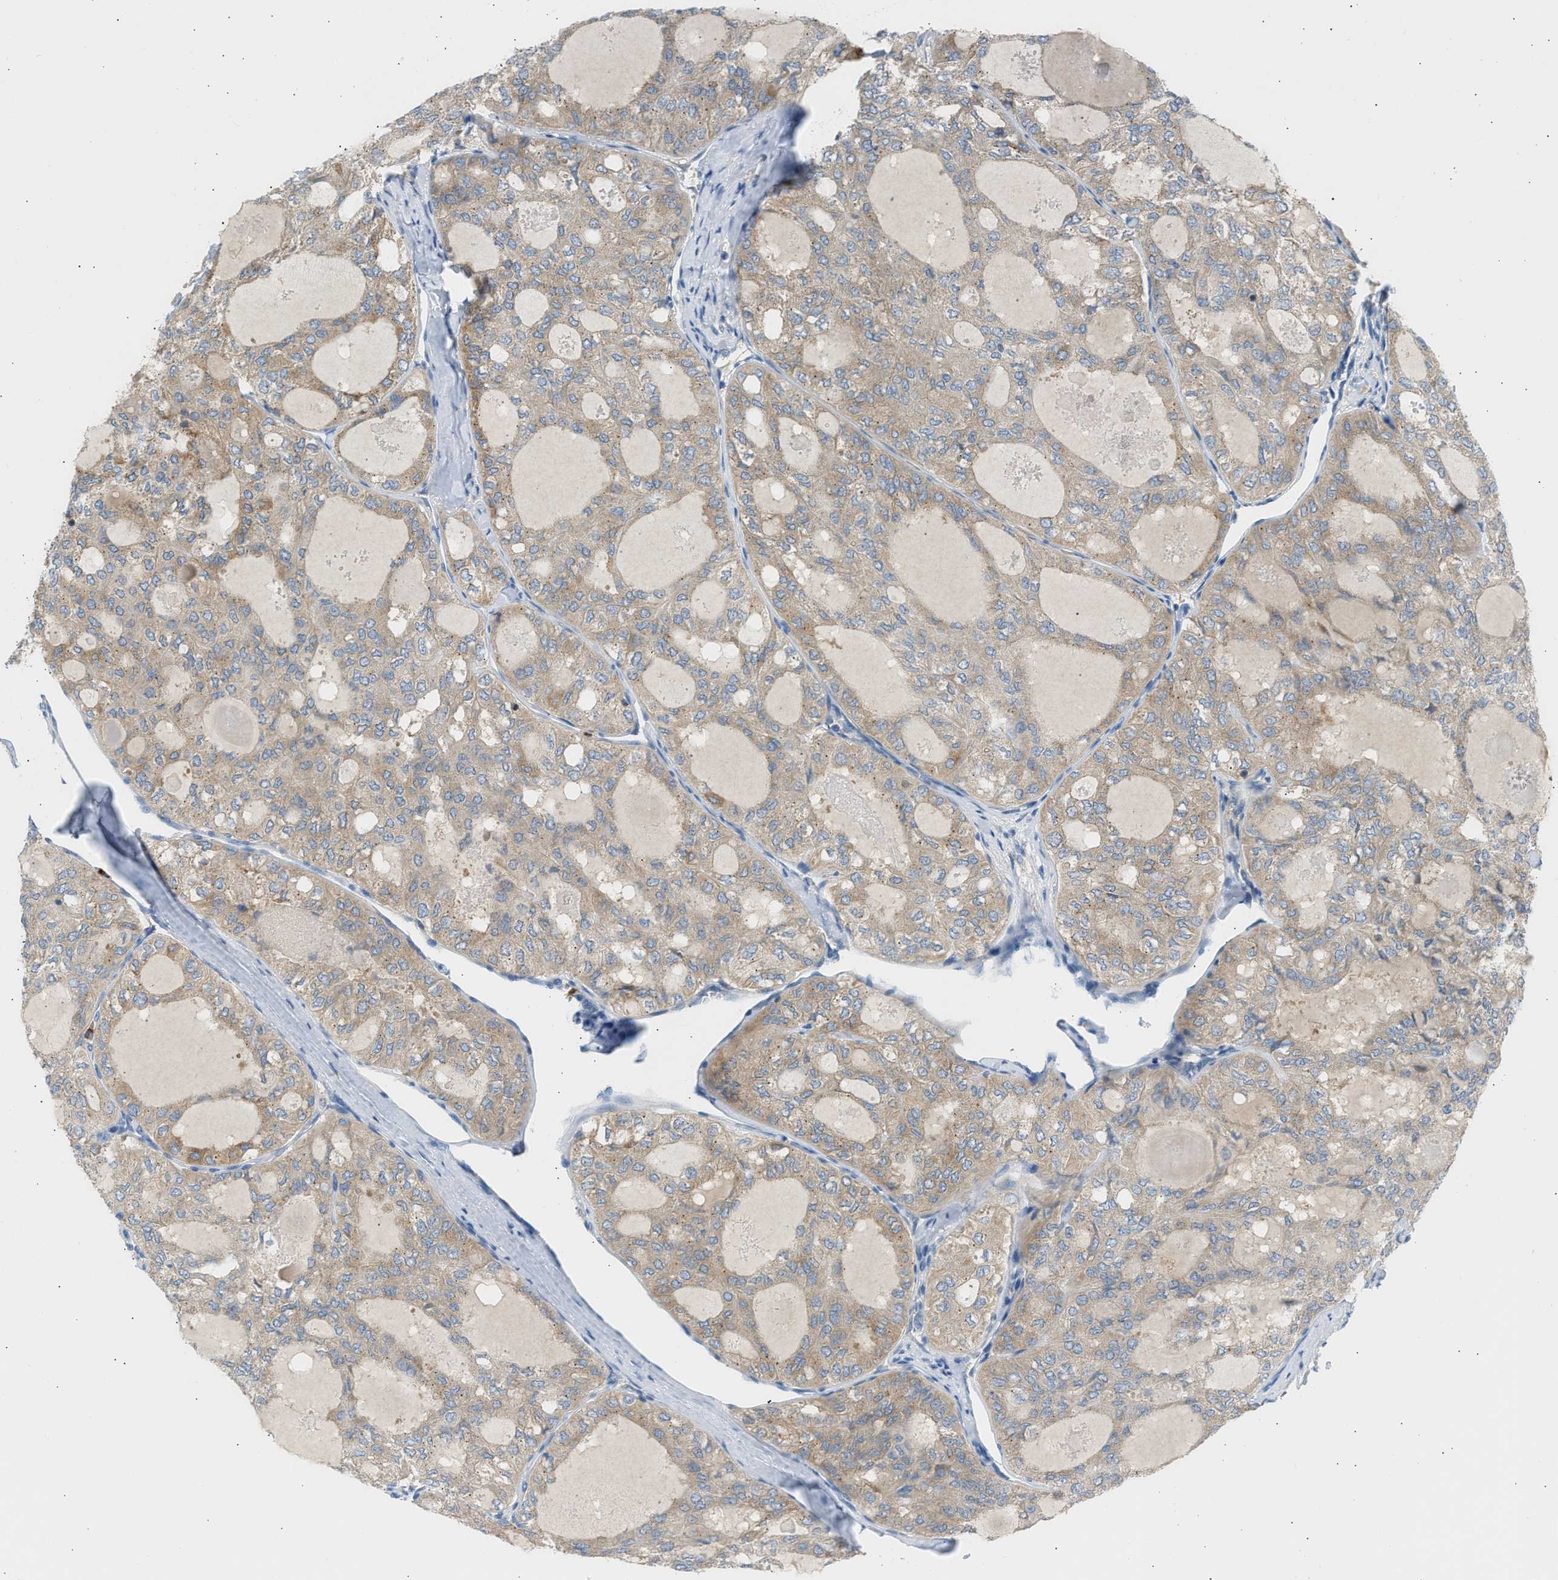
{"staining": {"intensity": "weak", "quantity": ">75%", "location": "cytoplasmic/membranous"}, "tissue": "thyroid cancer", "cell_type": "Tumor cells", "image_type": "cancer", "snomed": [{"axis": "morphology", "description": "Follicular adenoma carcinoma, NOS"}, {"axis": "topography", "description": "Thyroid gland"}], "caption": "Immunohistochemistry micrograph of neoplastic tissue: thyroid cancer (follicular adenoma carcinoma) stained using immunohistochemistry demonstrates low levels of weak protein expression localized specifically in the cytoplasmic/membranous of tumor cells, appearing as a cytoplasmic/membranous brown color.", "gene": "TRIM50", "patient": {"sex": "male", "age": 75}}